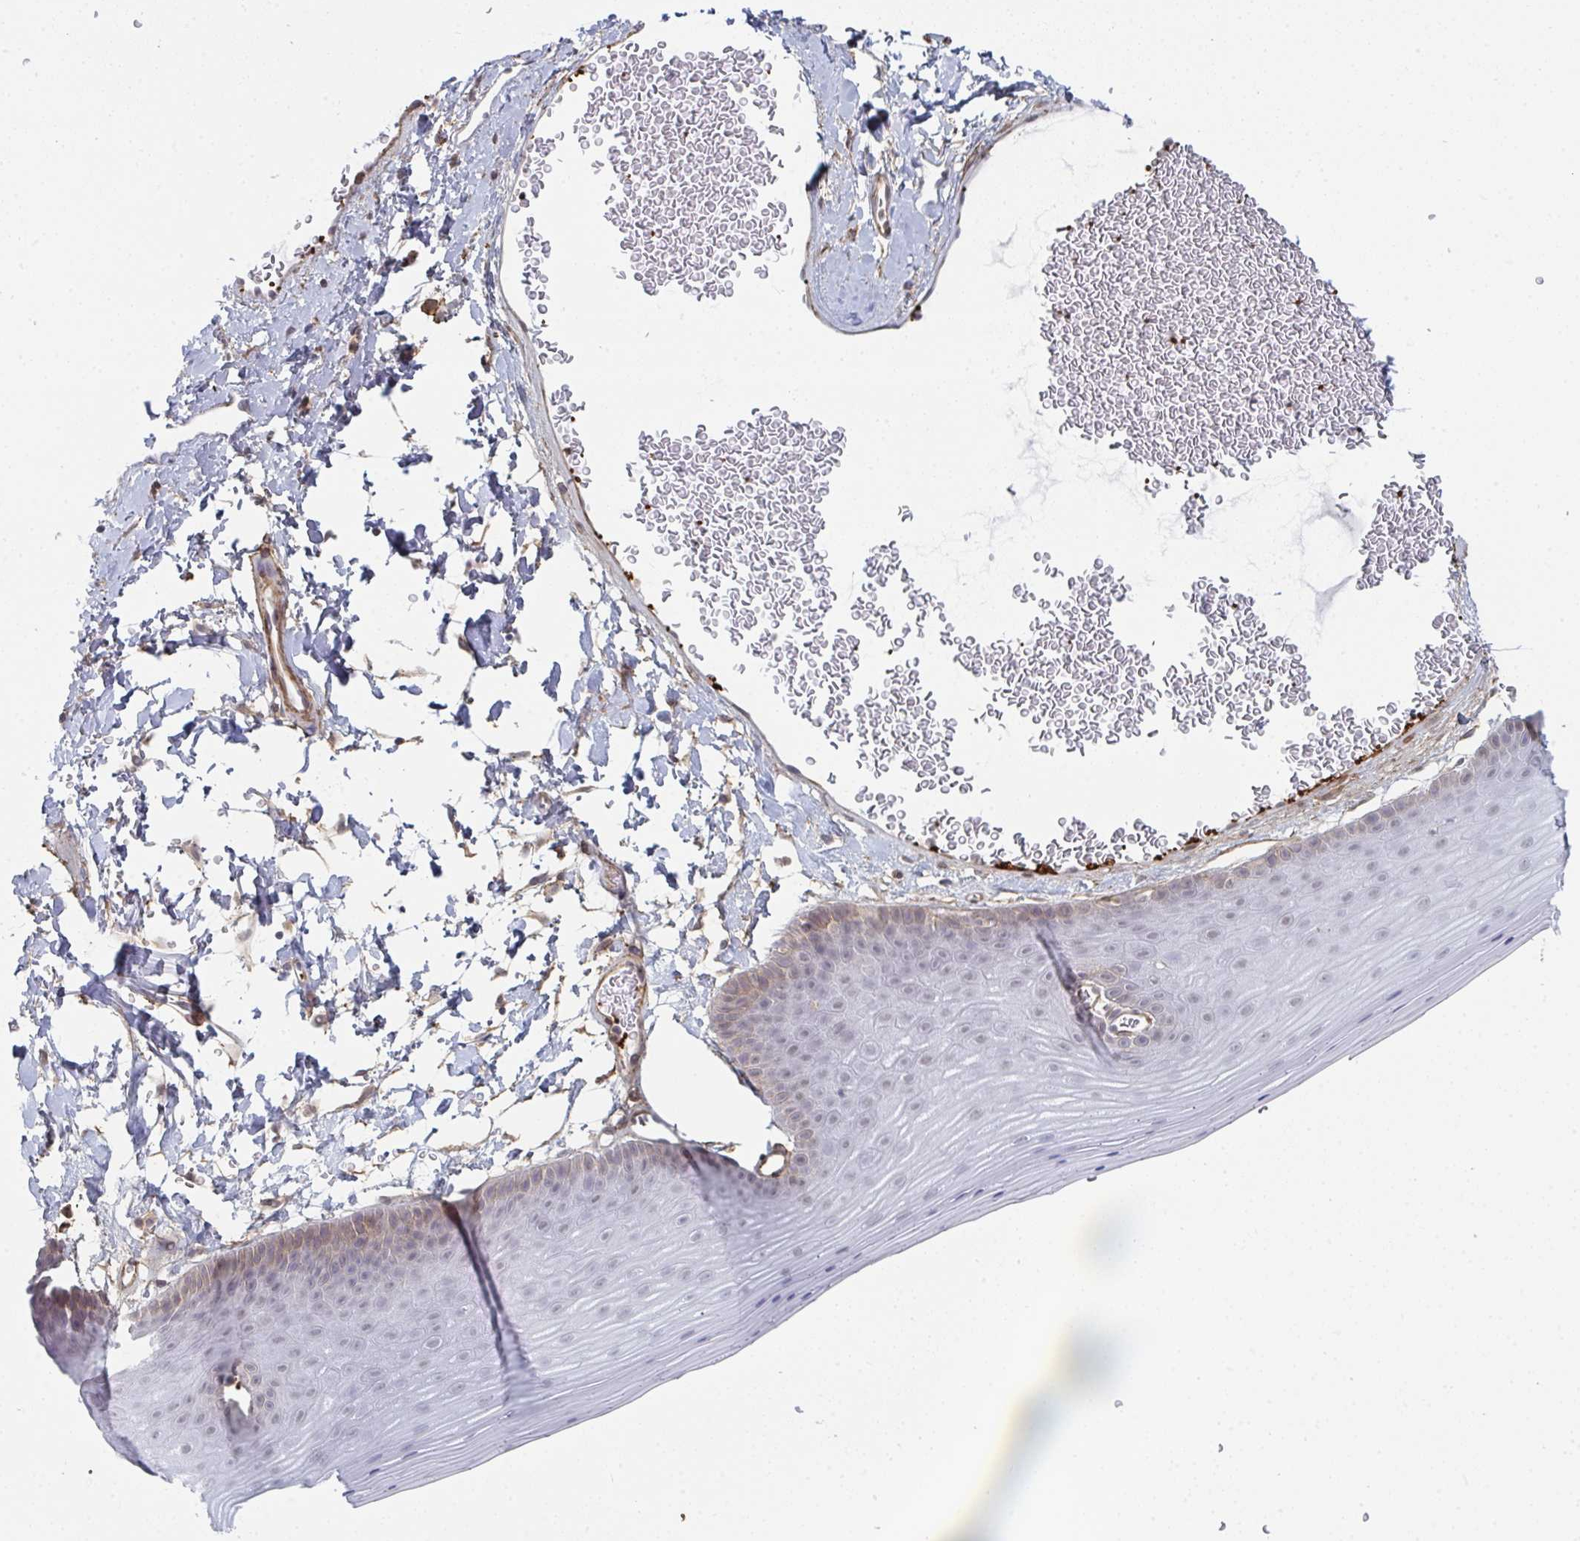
{"staining": {"intensity": "moderate", "quantity": "<25%", "location": "cytoplasmic/membranous"}, "tissue": "skin", "cell_type": "Epidermal cells", "image_type": "normal", "snomed": [{"axis": "morphology", "description": "Normal tissue, NOS"}, {"axis": "topography", "description": "Anal"}], "caption": "Moderate cytoplasmic/membranous expression is present in about <25% of epidermal cells in unremarkable skin.", "gene": "NEURL4", "patient": {"sex": "male", "age": 53}}